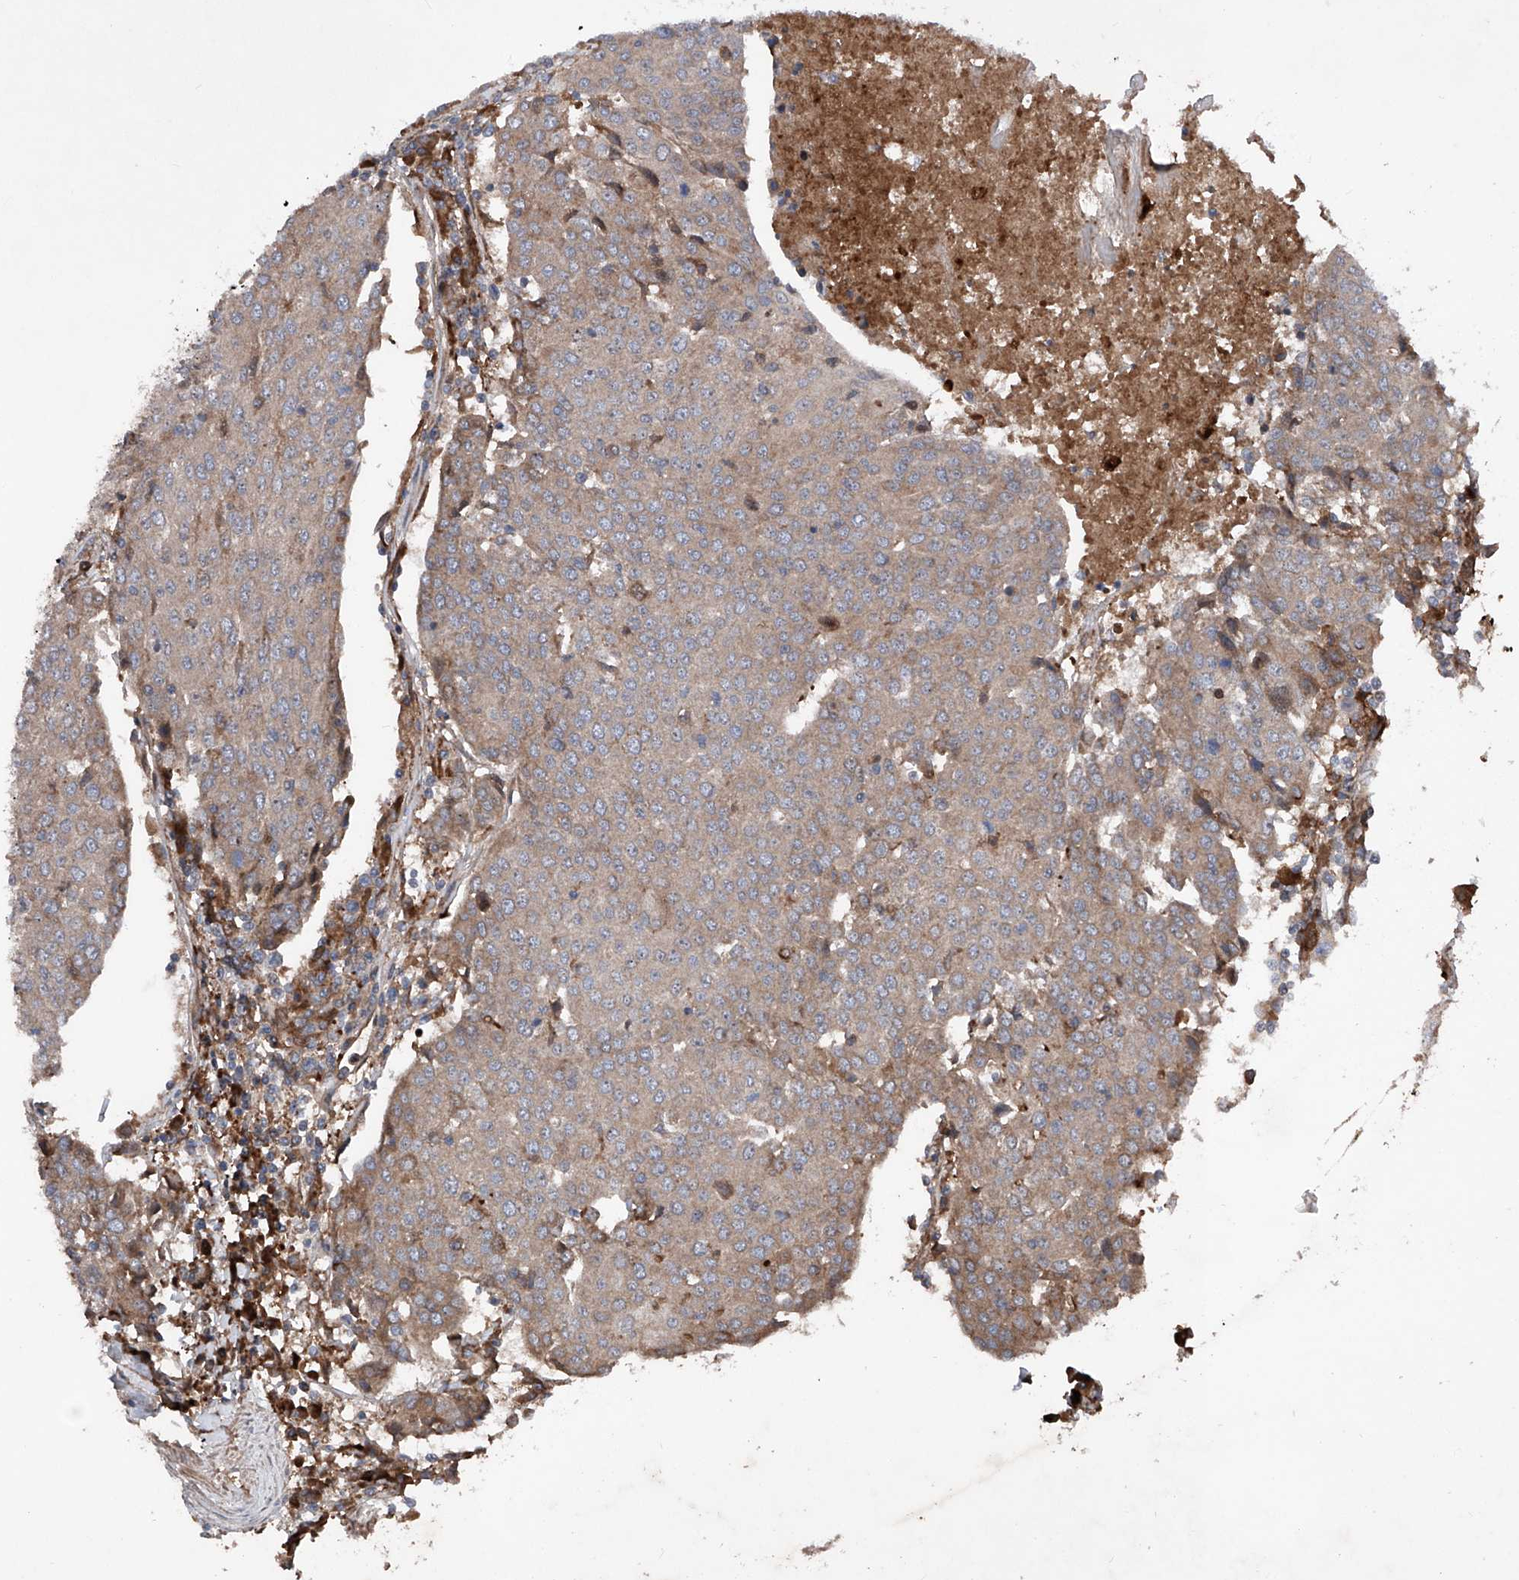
{"staining": {"intensity": "weak", "quantity": ">75%", "location": "cytoplasmic/membranous"}, "tissue": "urothelial cancer", "cell_type": "Tumor cells", "image_type": "cancer", "snomed": [{"axis": "morphology", "description": "Urothelial carcinoma, High grade"}, {"axis": "topography", "description": "Urinary bladder"}], "caption": "A brown stain shows weak cytoplasmic/membranous staining of a protein in human urothelial carcinoma (high-grade) tumor cells.", "gene": "DAD1", "patient": {"sex": "female", "age": 85}}